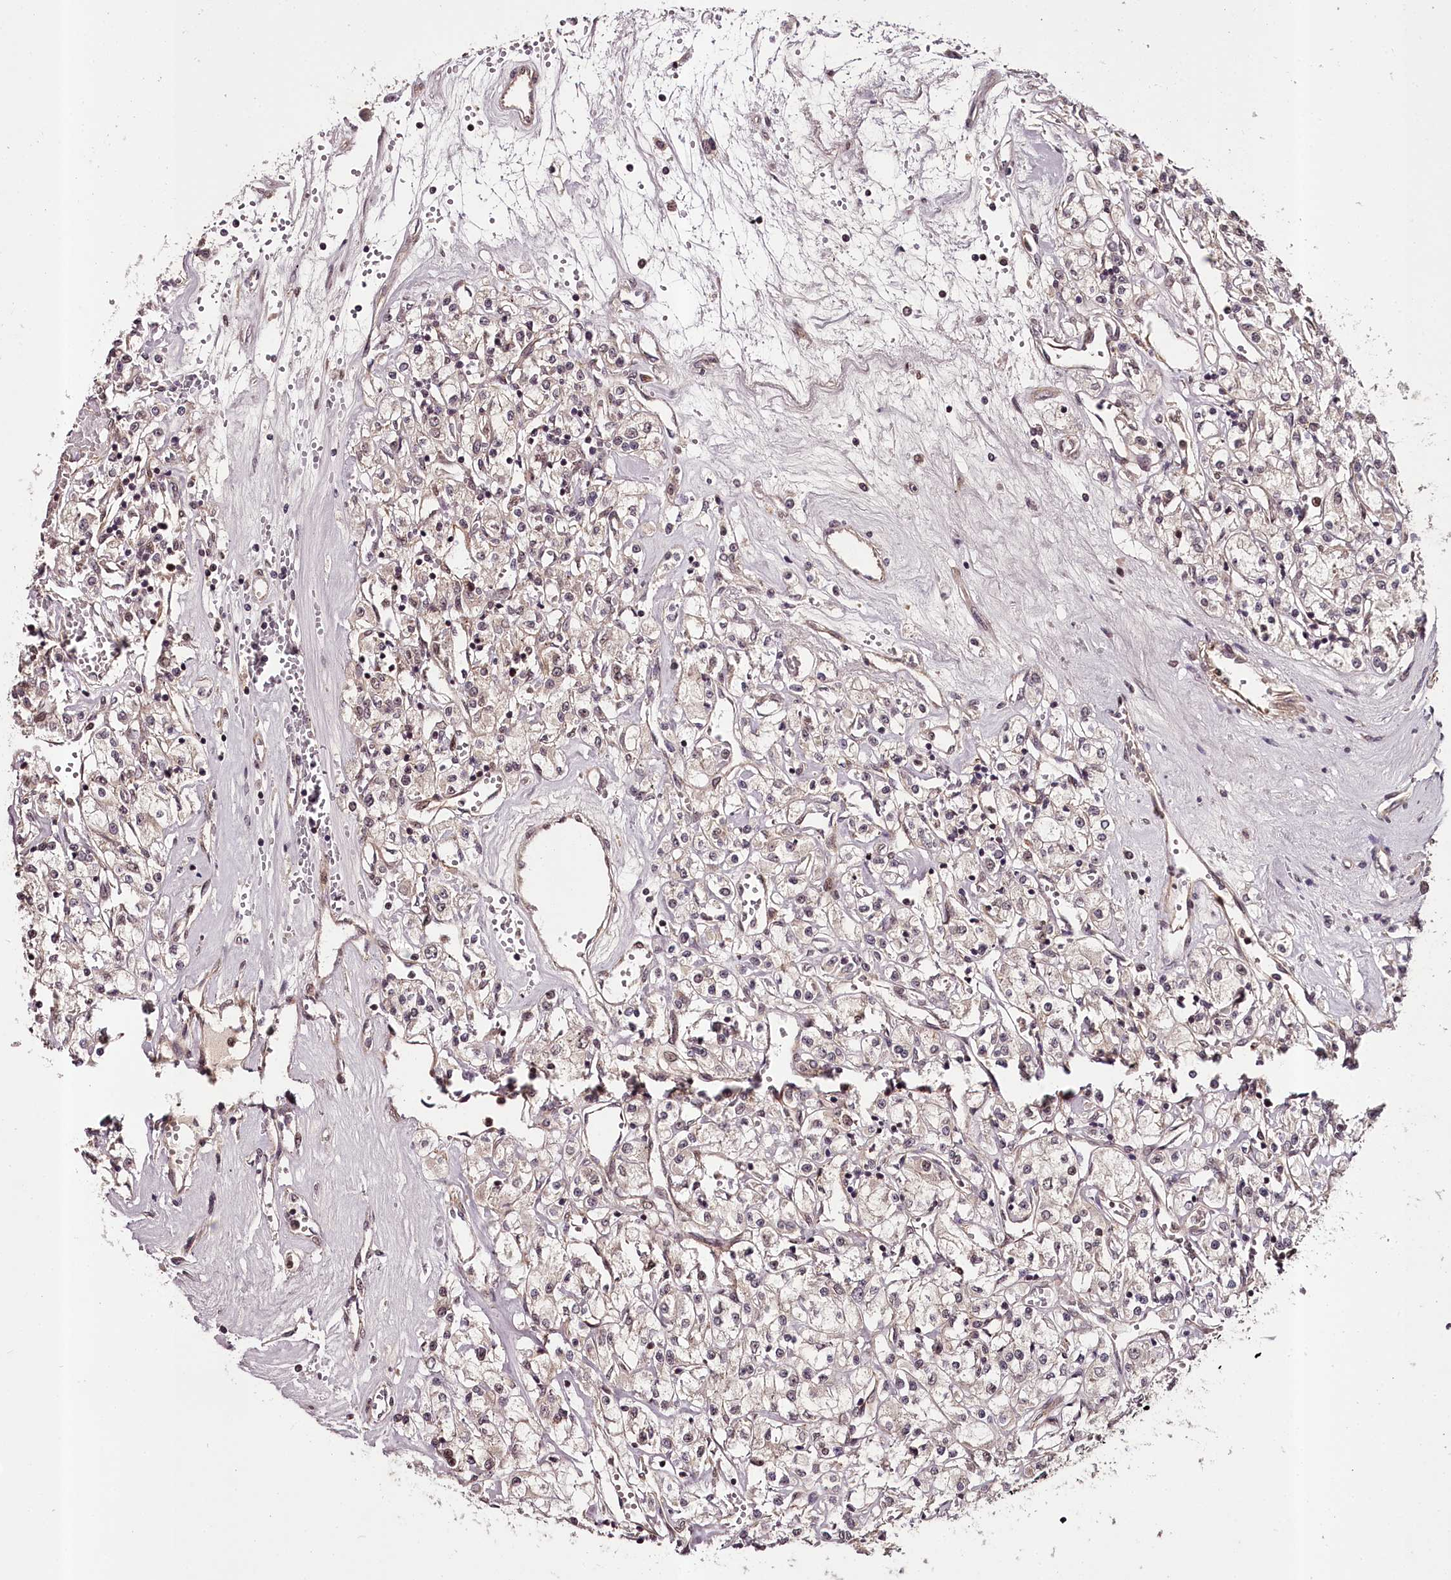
{"staining": {"intensity": "moderate", "quantity": "<25%", "location": "nuclear"}, "tissue": "renal cancer", "cell_type": "Tumor cells", "image_type": "cancer", "snomed": [{"axis": "morphology", "description": "Adenocarcinoma, NOS"}, {"axis": "topography", "description": "Kidney"}], "caption": "Protein expression analysis of human renal cancer reveals moderate nuclear expression in approximately <25% of tumor cells.", "gene": "MAML3", "patient": {"sex": "female", "age": 59}}